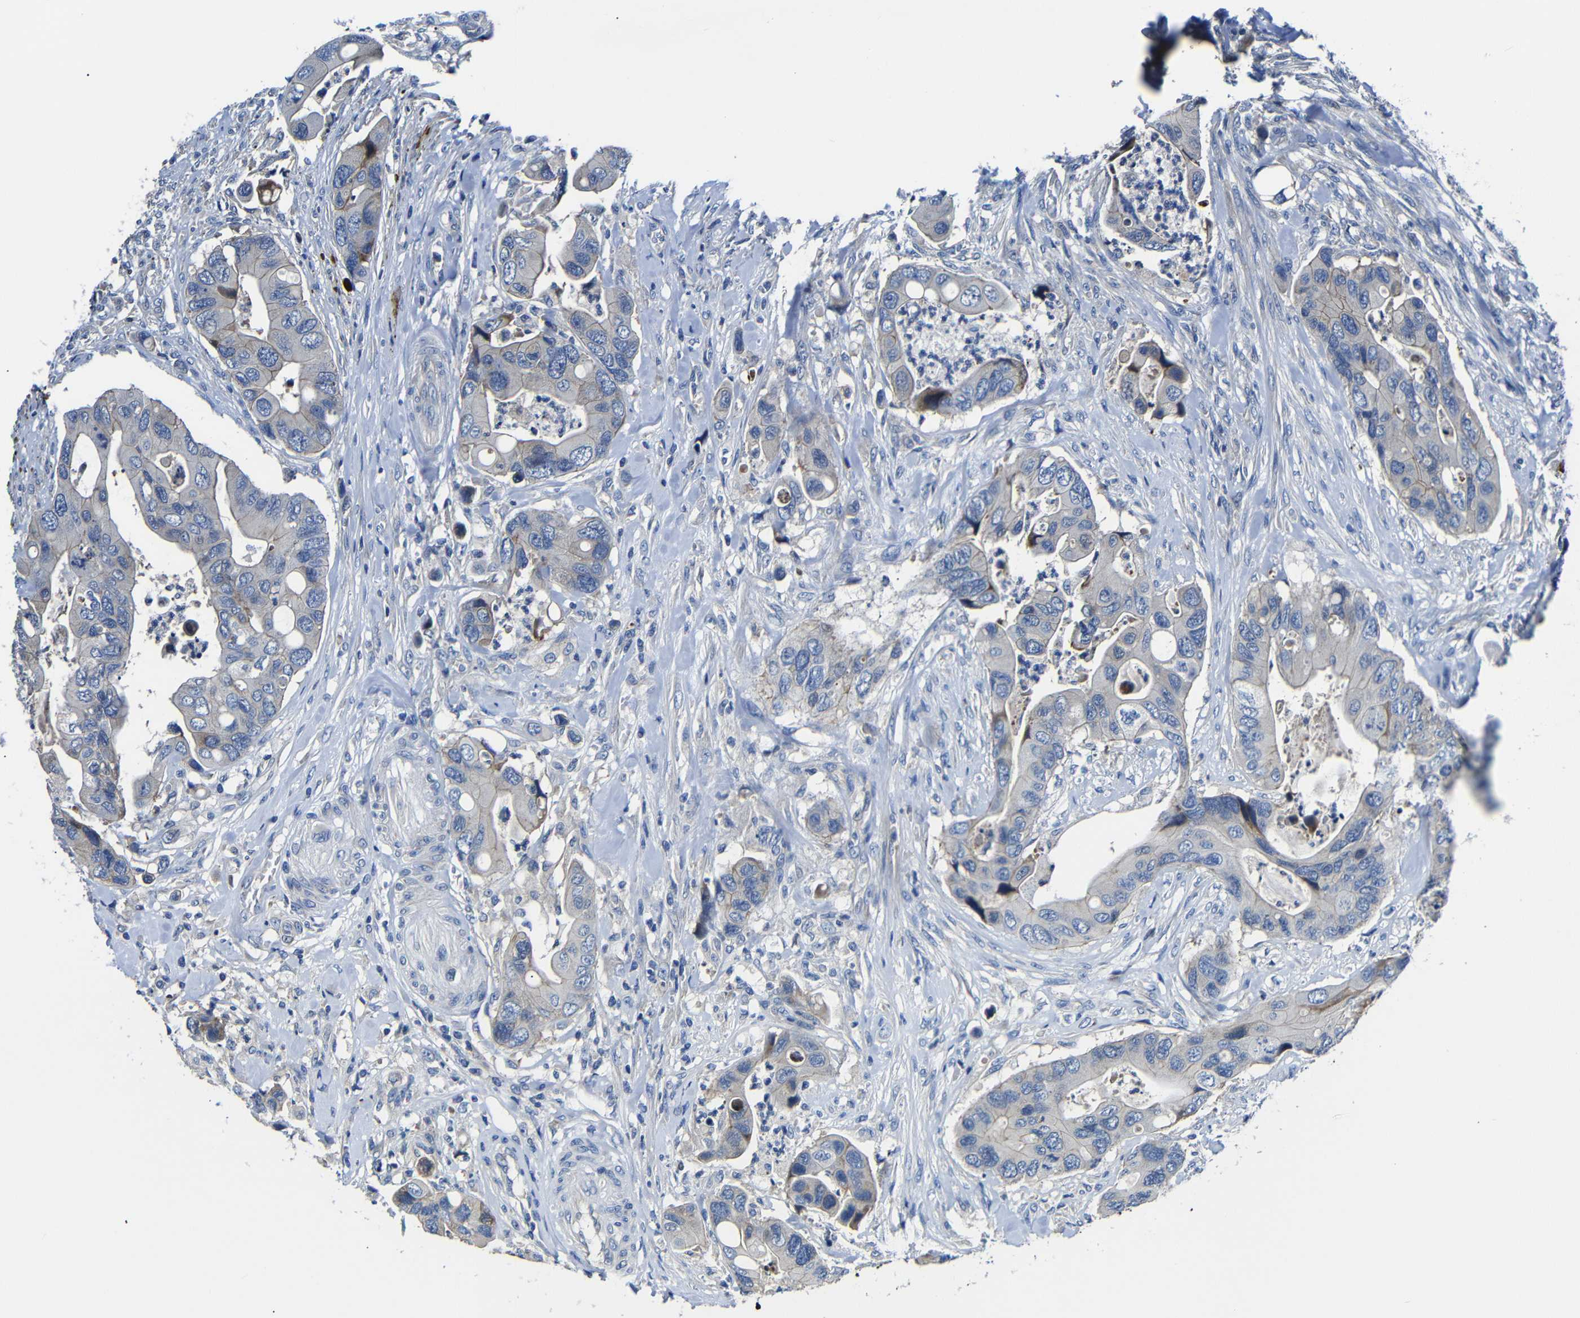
{"staining": {"intensity": "weak", "quantity": "<25%", "location": "cytoplasmic/membranous"}, "tissue": "colorectal cancer", "cell_type": "Tumor cells", "image_type": "cancer", "snomed": [{"axis": "morphology", "description": "Adenocarcinoma, NOS"}, {"axis": "topography", "description": "Rectum"}], "caption": "Immunohistochemical staining of adenocarcinoma (colorectal) reveals no significant staining in tumor cells. (Brightfield microscopy of DAB immunohistochemistry (IHC) at high magnification).", "gene": "AFDN", "patient": {"sex": "female", "age": 57}}